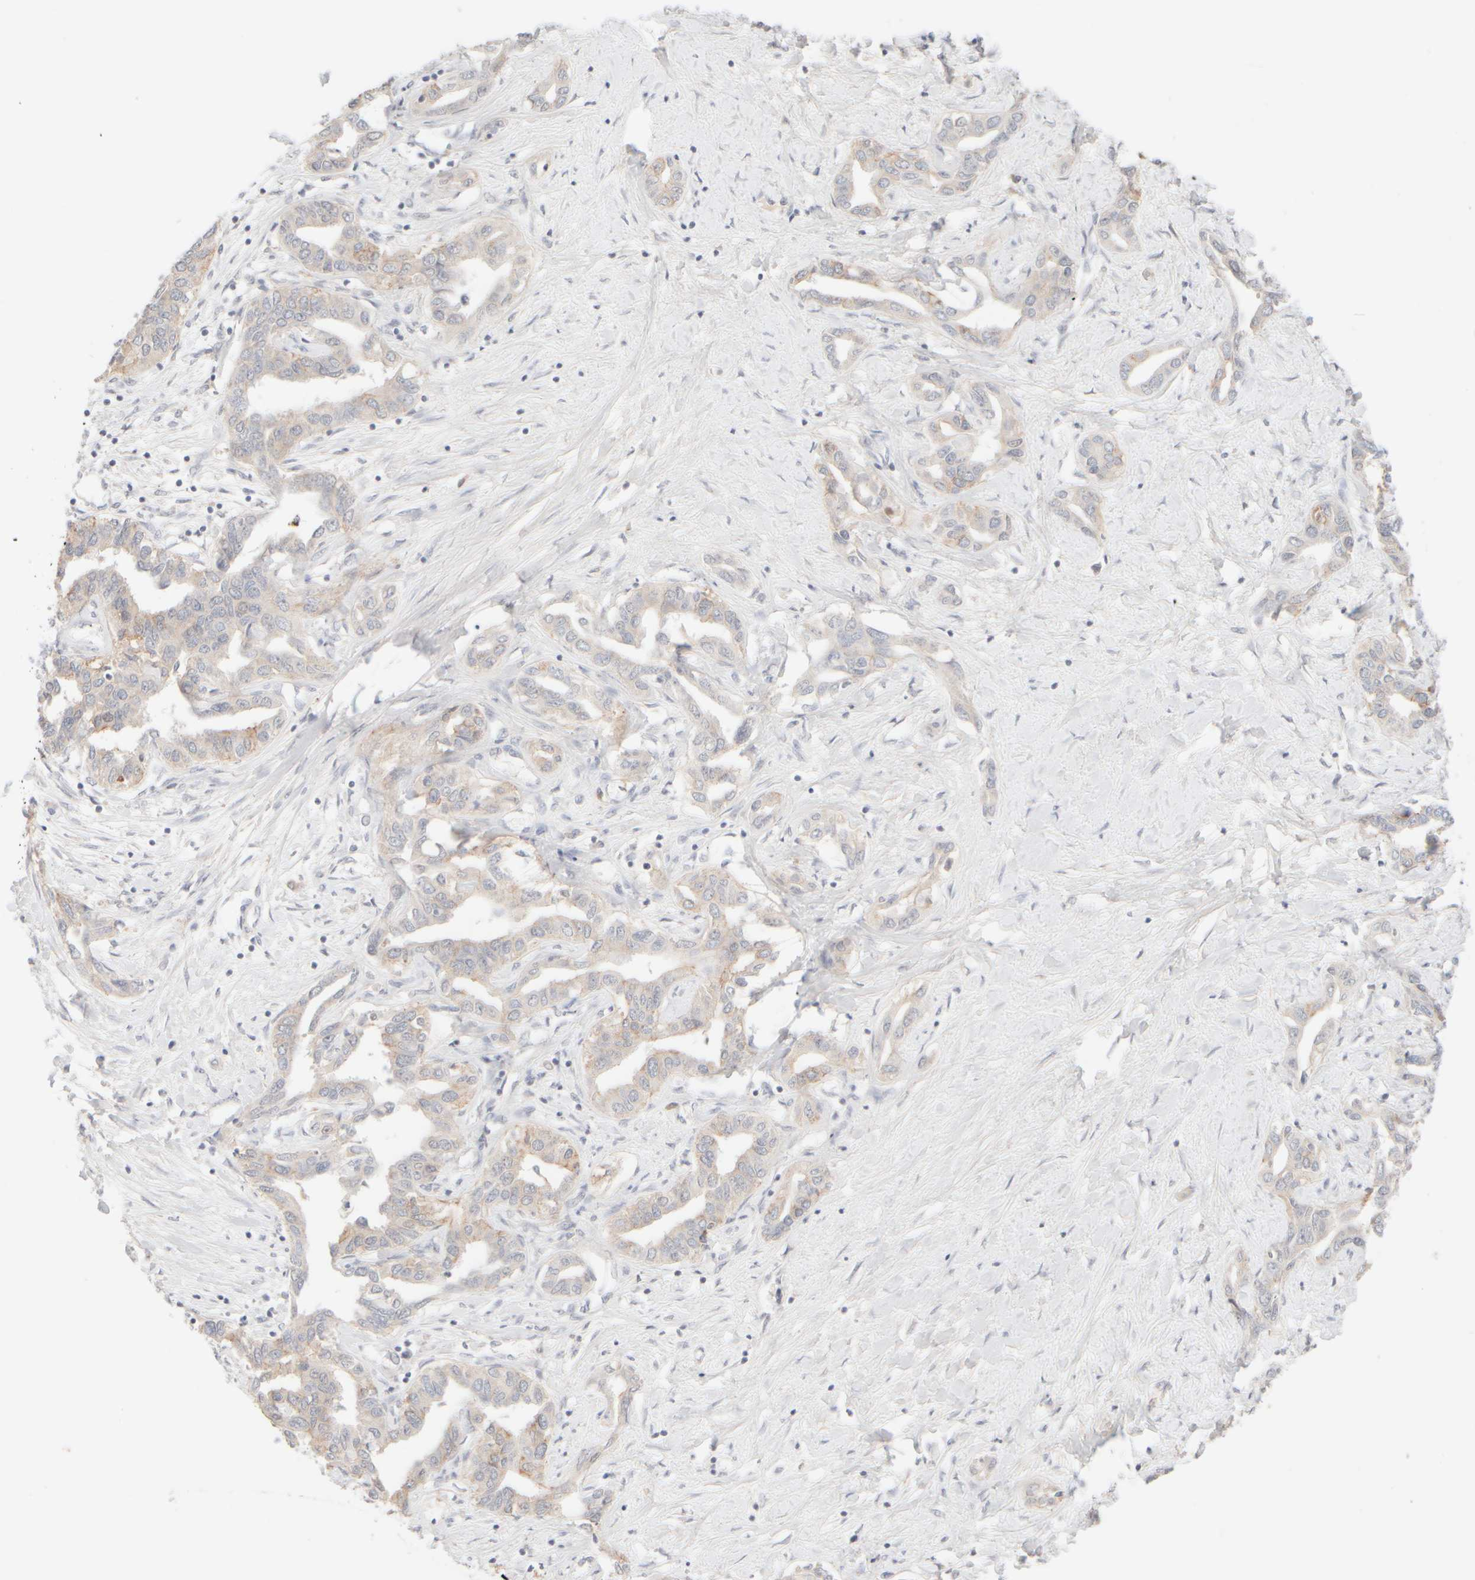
{"staining": {"intensity": "negative", "quantity": "none", "location": "none"}, "tissue": "liver cancer", "cell_type": "Tumor cells", "image_type": "cancer", "snomed": [{"axis": "morphology", "description": "Cholangiocarcinoma"}, {"axis": "topography", "description": "Liver"}], "caption": "Tumor cells show no significant positivity in liver cancer (cholangiocarcinoma).", "gene": "SNTB1", "patient": {"sex": "male", "age": 59}}